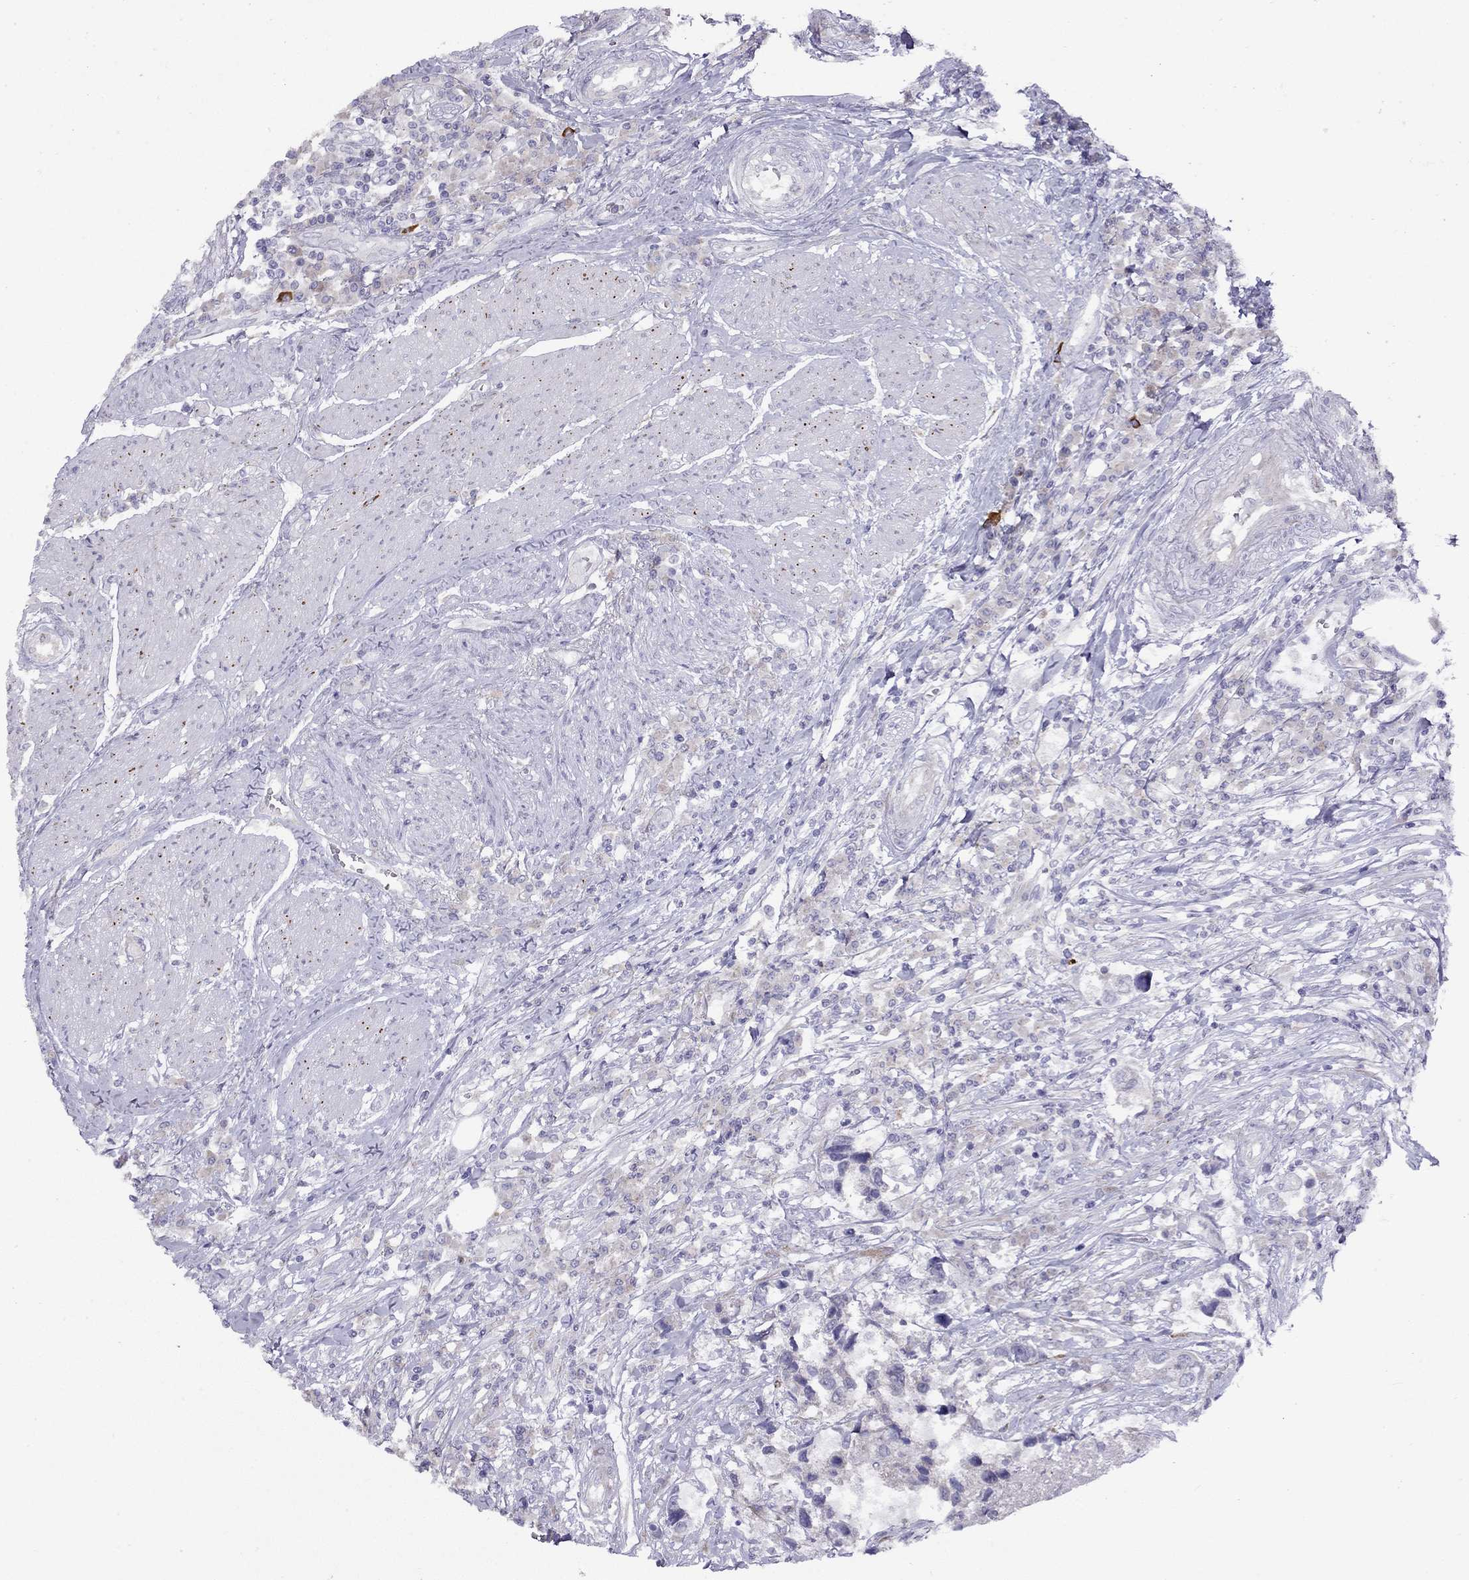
{"staining": {"intensity": "negative", "quantity": "none", "location": "none"}, "tissue": "urothelial cancer", "cell_type": "Tumor cells", "image_type": "cancer", "snomed": [{"axis": "morphology", "description": "Urothelial carcinoma, NOS"}, {"axis": "morphology", "description": "Urothelial carcinoma, High grade"}, {"axis": "topography", "description": "Urinary bladder"}], "caption": "There is no significant positivity in tumor cells of urothelial carcinoma (high-grade). The staining was performed using DAB (3,3'-diaminobenzidine) to visualize the protein expression in brown, while the nuclei were stained in blue with hematoxylin (Magnification: 20x).", "gene": "CPNE4", "patient": {"sex": "male", "age": 63}}